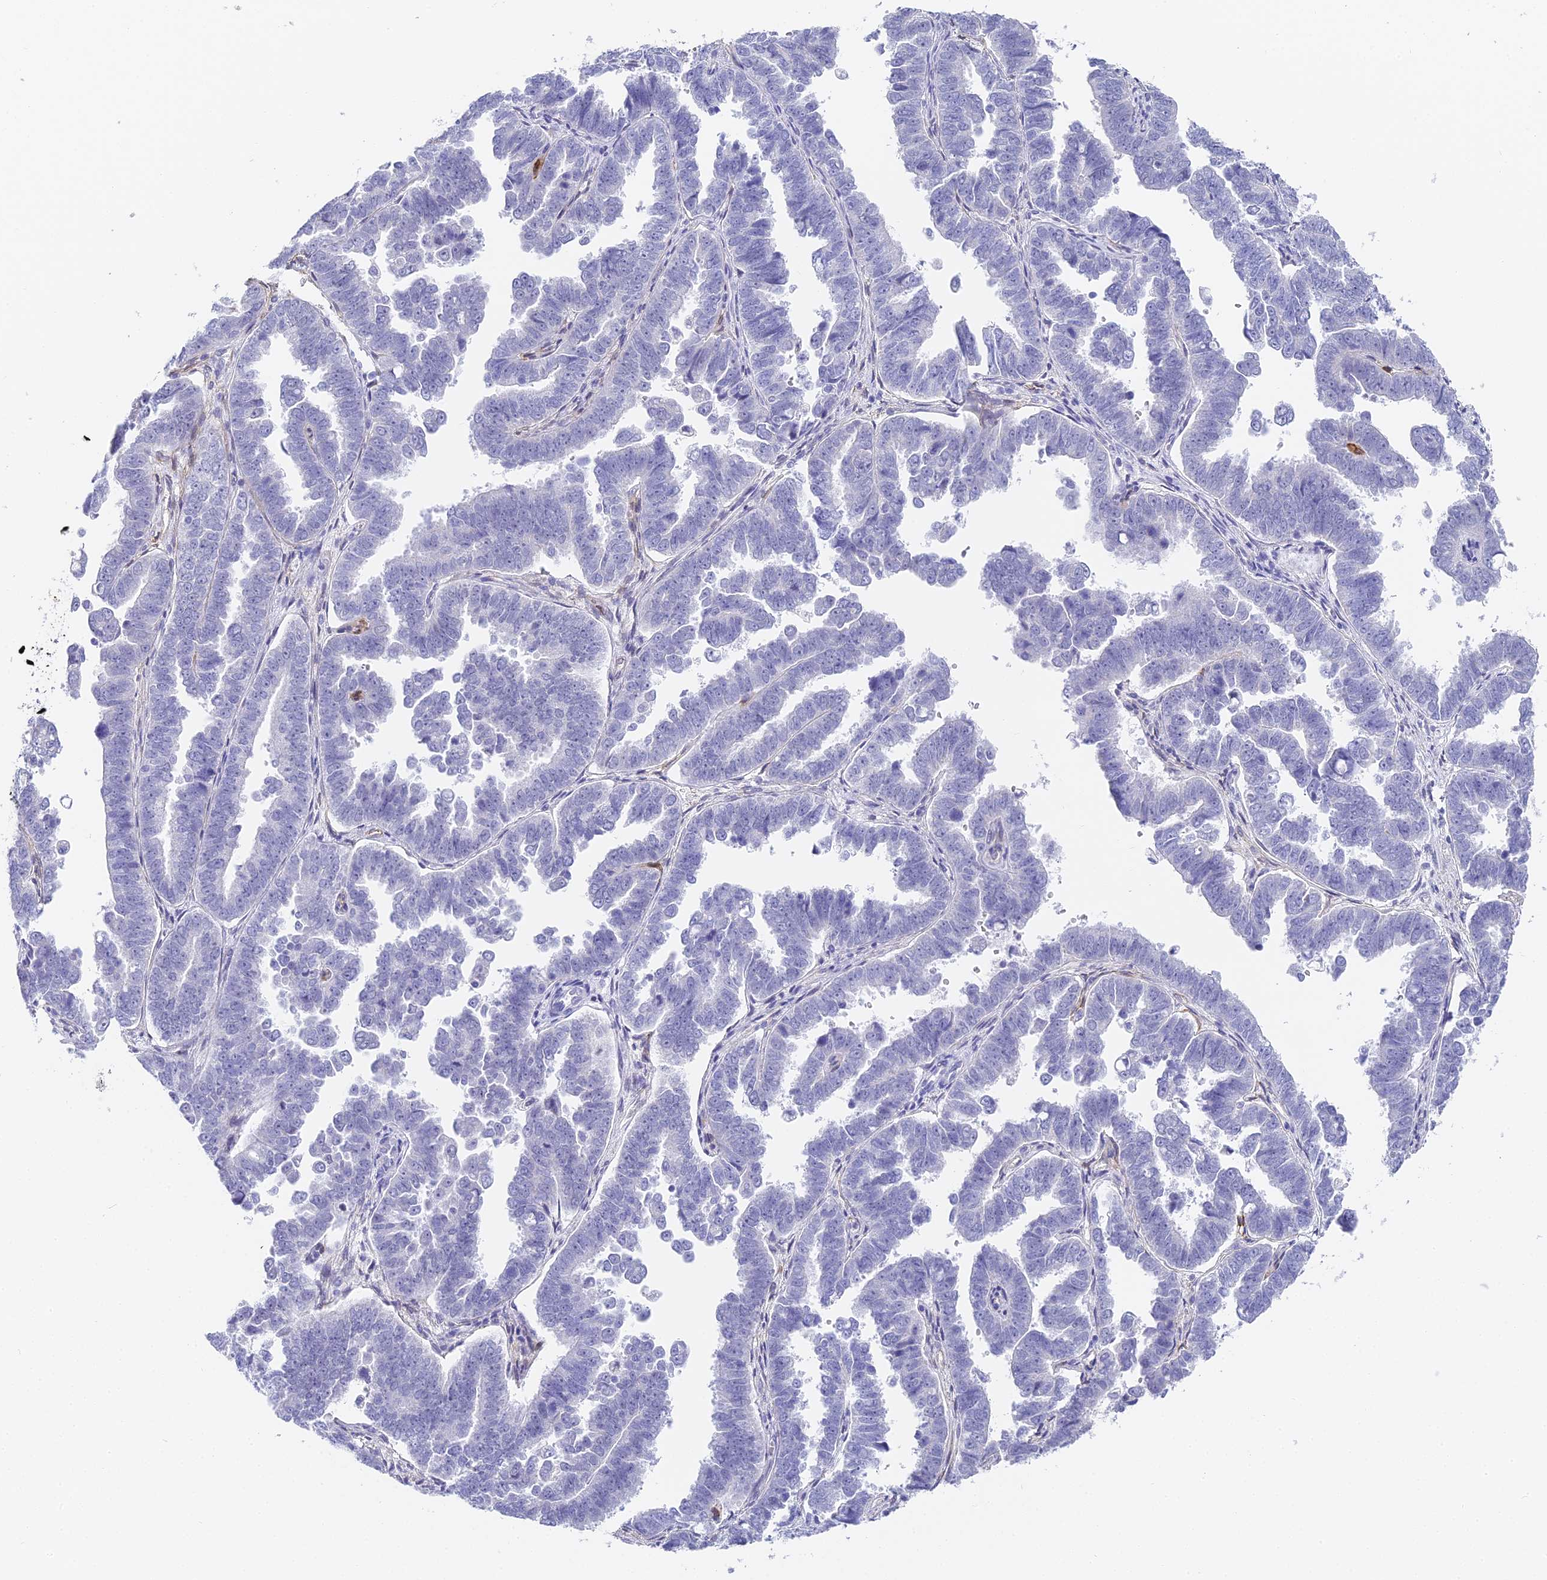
{"staining": {"intensity": "negative", "quantity": "none", "location": "none"}, "tissue": "endometrial cancer", "cell_type": "Tumor cells", "image_type": "cancer", "snomed": [{"axis": "morphology", "description": "Adenocarcinoma, NOS"}, {"axis": "topography", "description": "Endometrium"}], "caption": "Human endometrial cancer (adenocarcinoma) stained for a protein using immunohistochemistry (IHC) shows no staining in tumor cells.", "gene": "GJA1", "patient": {"sex": "female", "age": 75}}